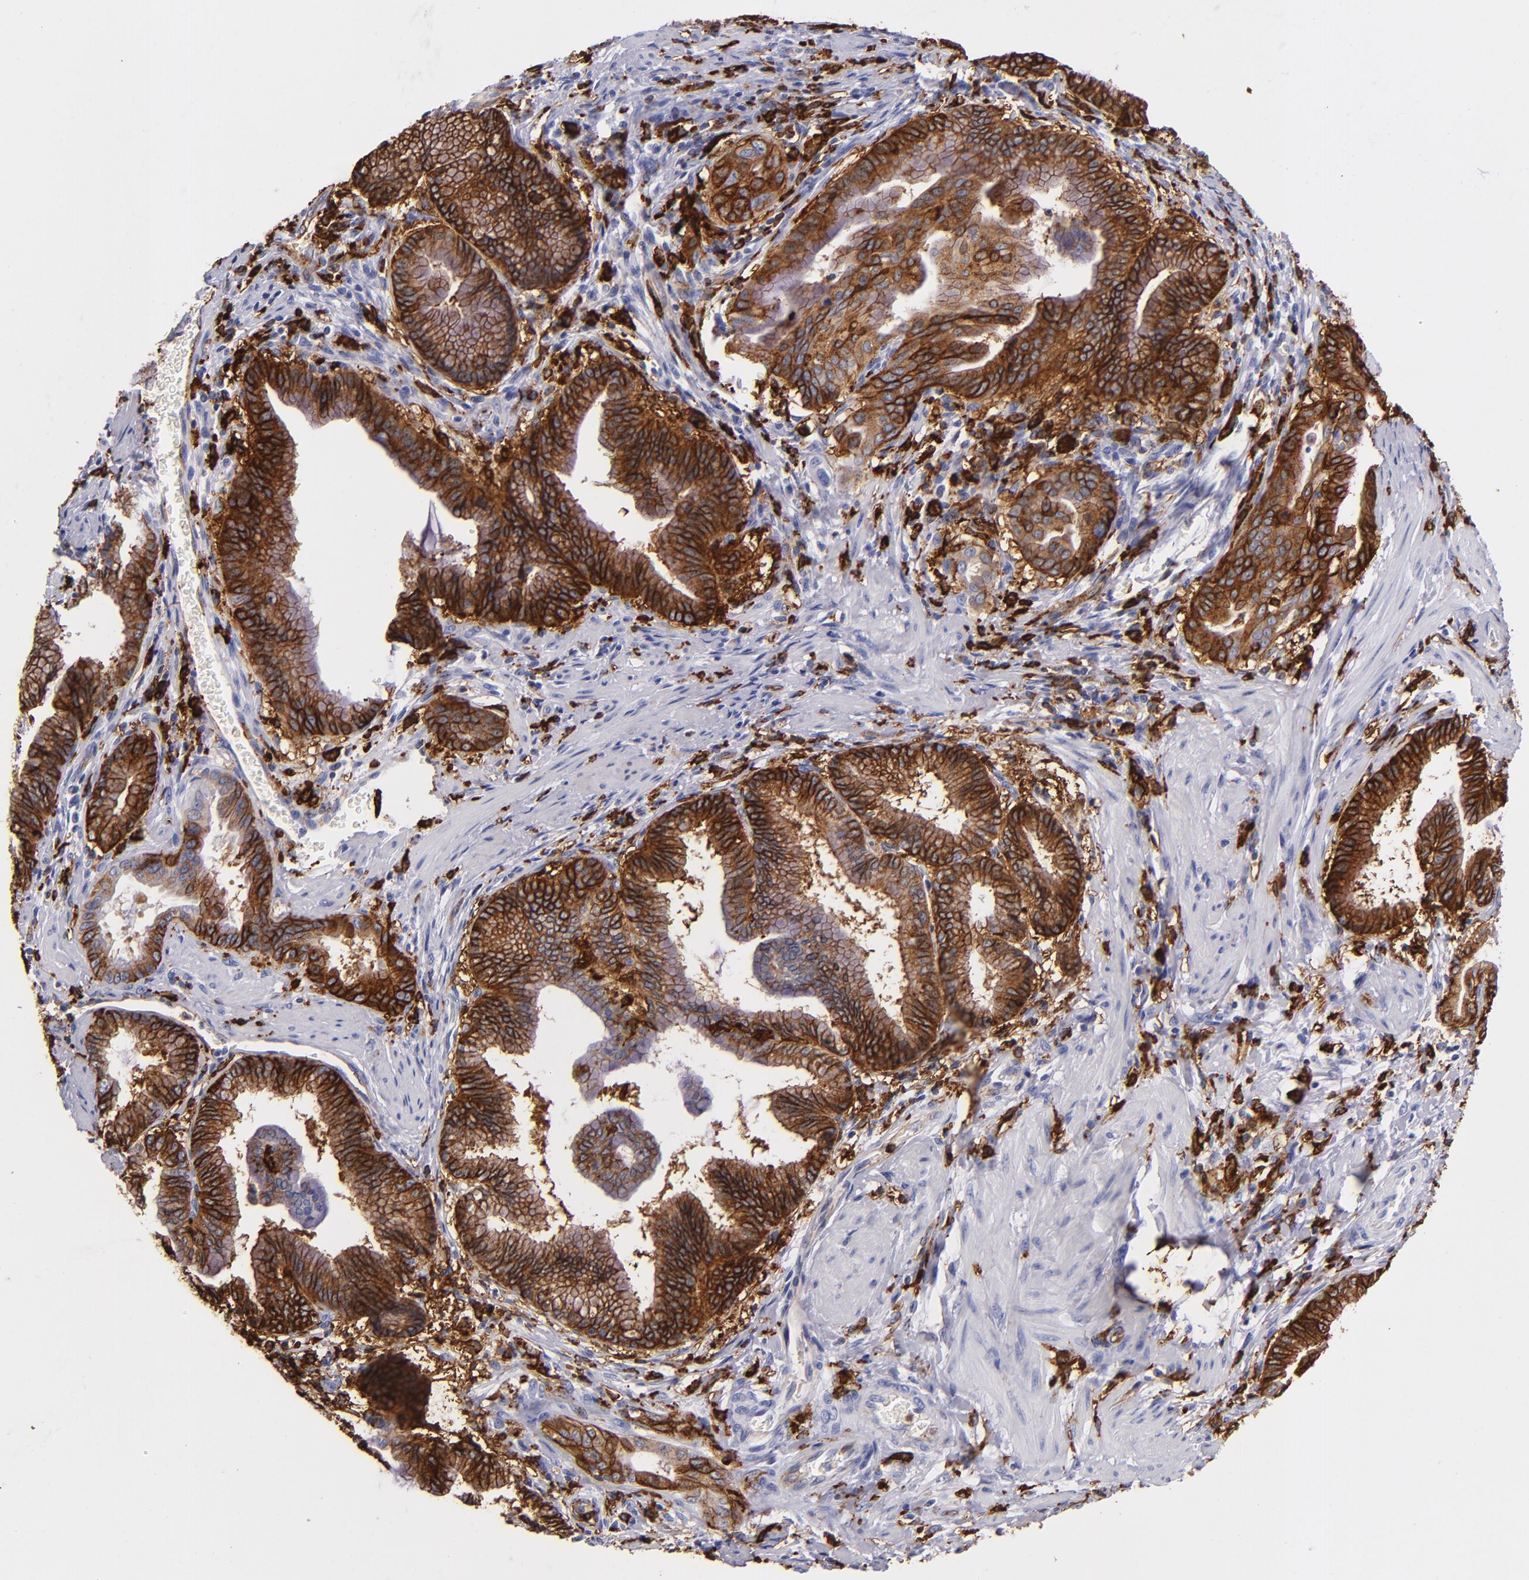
{"staining": {"intensity": "strong", "quantity": ">75%", "location": "cytoplasmic/membranous"}, "tissue": "pancreatic cancer", "cell_type": "Tumor cells", "image_type": "cancer", "snomed": [{"axis": "morphology", "description": "Adenocarcinoma, NOS"}, {"axis": "topography", "description": "Pancreas"}], "caption": "This is an image of IHC staining of pancreatic adenocarcinoma, which shows strong staining in the cytoplasmic/membranous of tumor cells.", "gene": "HLA-DRA", "patient": {"sex": "female", "age": 64}}